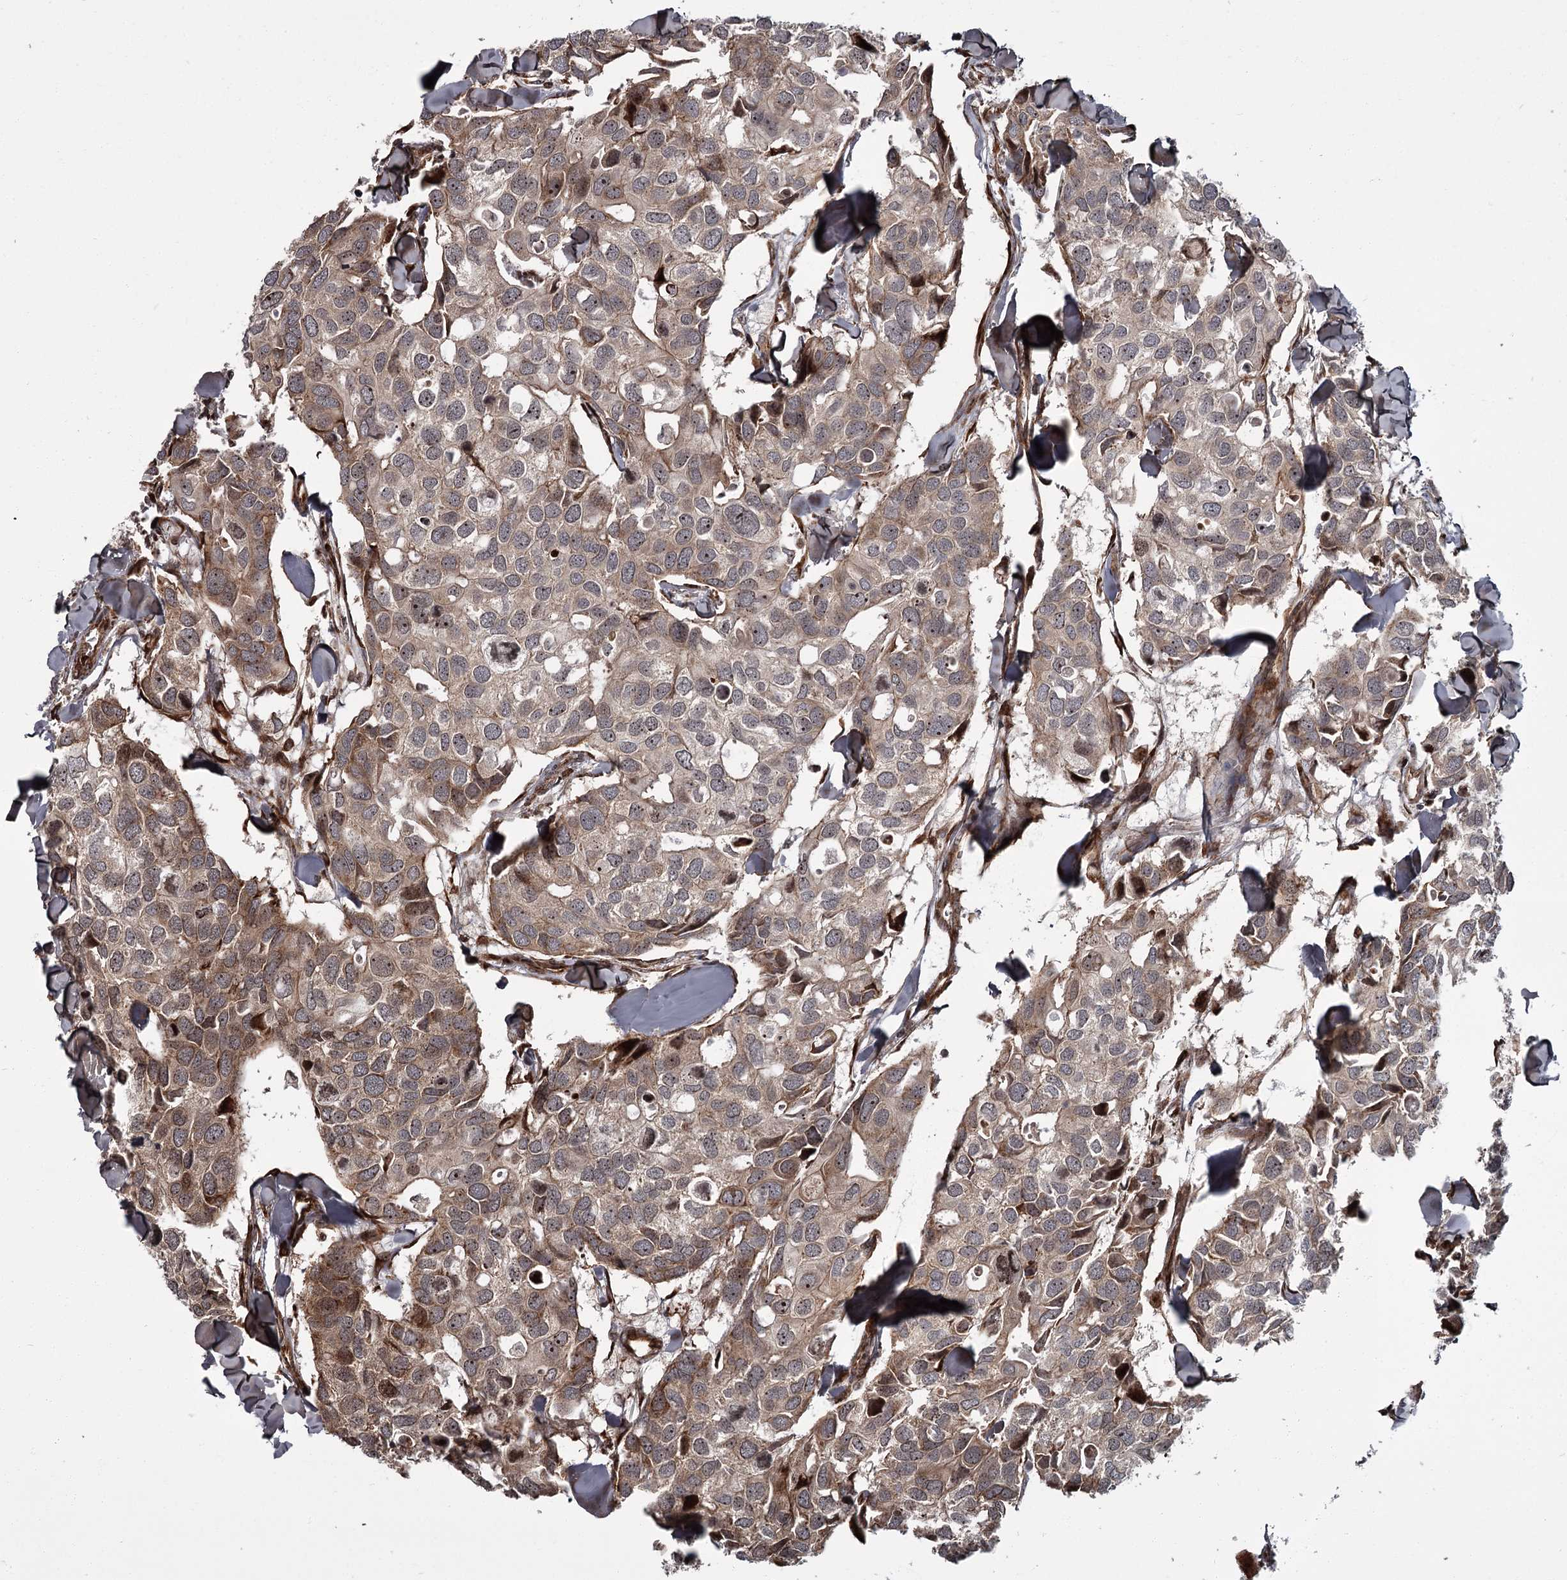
{"staining": {"intensity": "moderate", "quantity": "25%-75%", "location": "cytoplasmic/membranous,nuclear"}, "tissue": "breast cancer", "cell_type": "Tumor cells", "image_type": "cancer", "snomed": [{"axis": "morphology", "description": "Duct carcinoma"}, {"axis": "topography", "description": "Breast"}], "caption": "Immunohistochemistry photomicrograph of human intraductal carcinoma (breast) stained for a protein (brown), which shows medium levels of moderate cytoplasmic/membranous and nuclear expression in approximately 25%-75% of tumor cells.", "gene": "THAP9", "patient": {"sex": "female", "age": 83}}